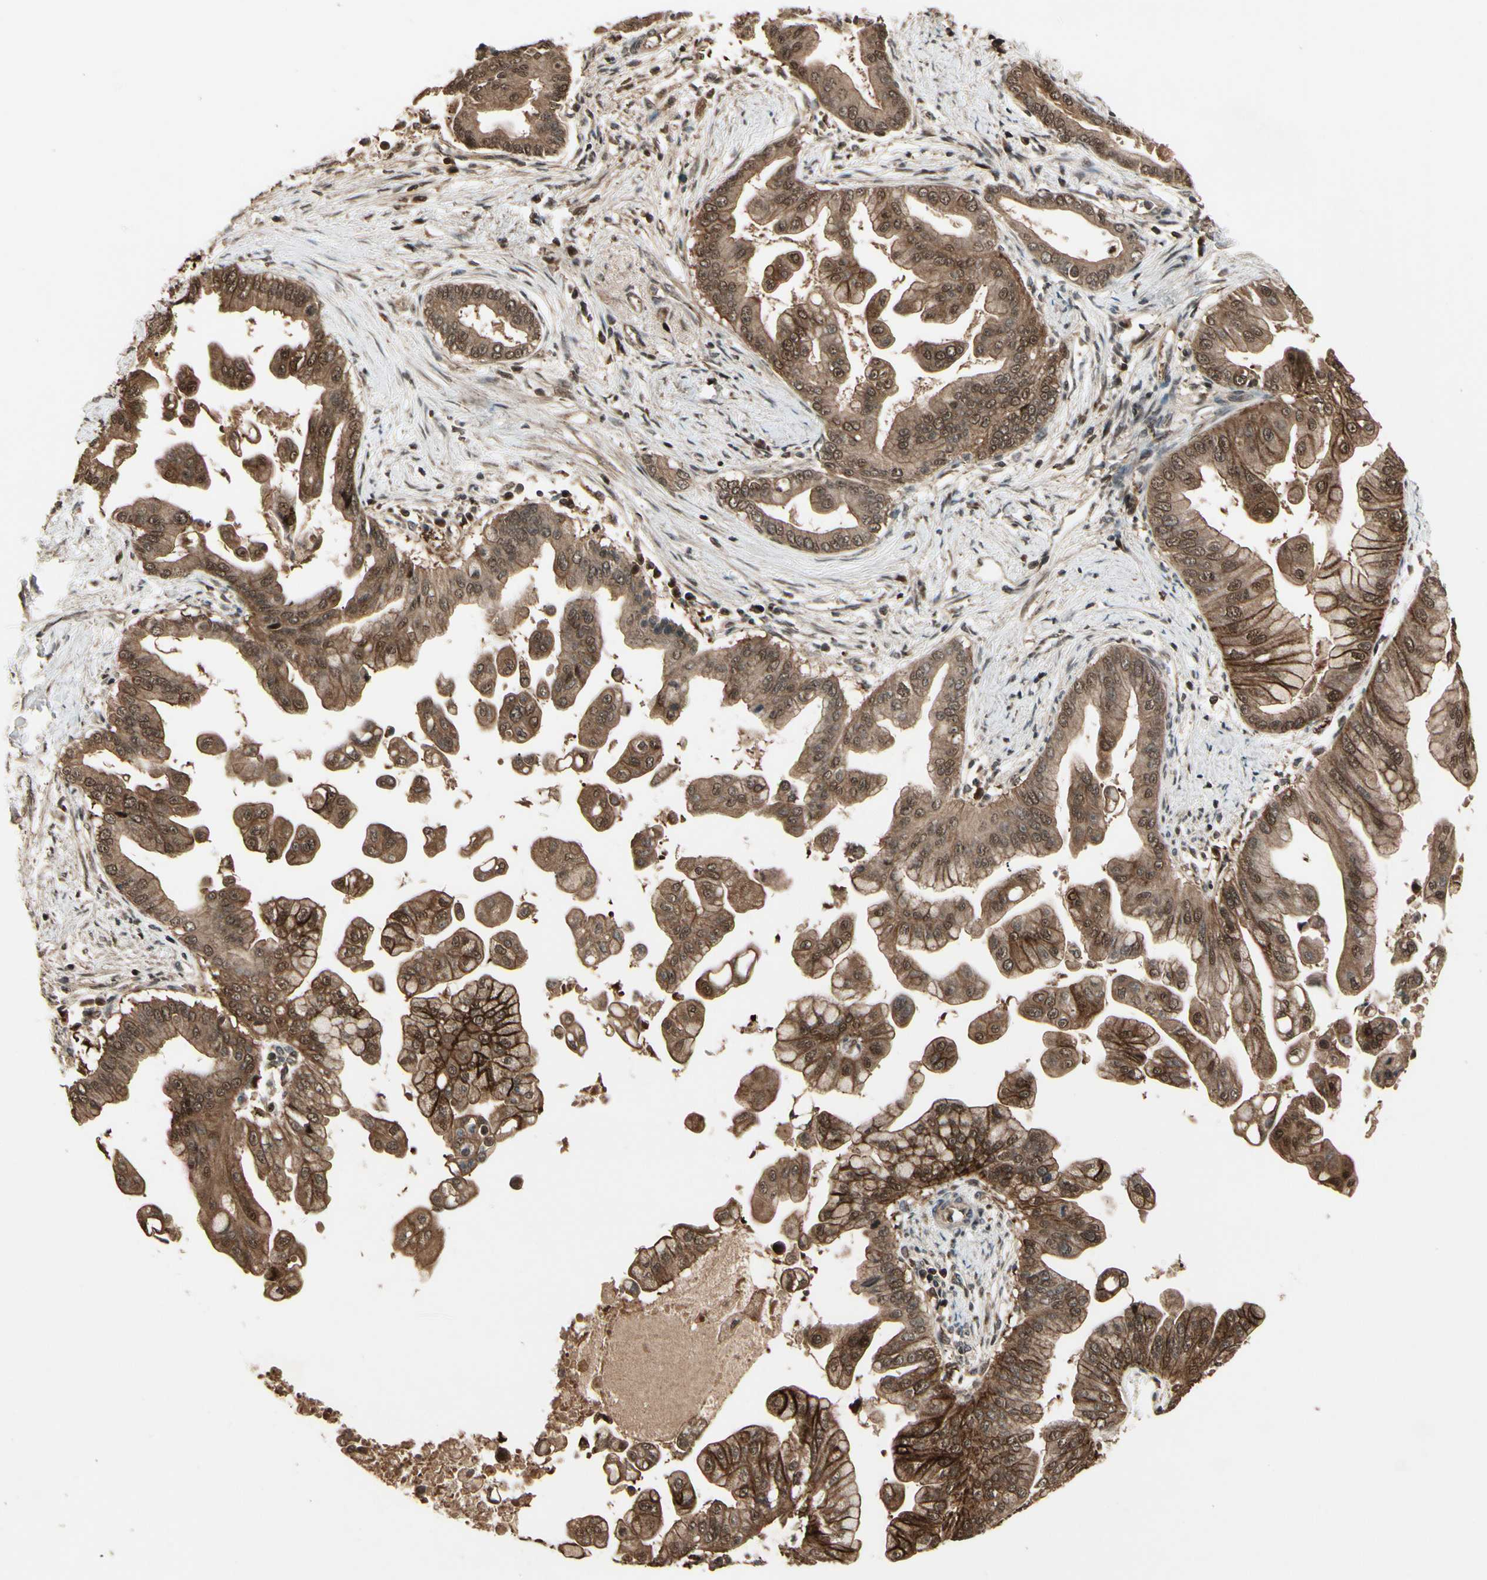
{"staining": {"intensity": "moderate", "quantity": "25%-75%", "location": "cytoplasmic/membranous,nuclear"}, "tissue": "pancreatic cancer", "cell_type": "Tumor cells", "image_type": "cancer", "snomed": [{"axis": "morphology", "description": "Adenocarcinoma, NOS"}, {"axis": "topography", "description": "Pancreas"}], "caption": "Immunohistochemical staining of pancreatic adenocarcinoma shows medium levels of moderate cytoplasmic/membranous and nuclear protein staining in approximately 25%-75% of tumor cells.", "gene": "CSF1R", "patient": {"sex": "female", "age": 75}}